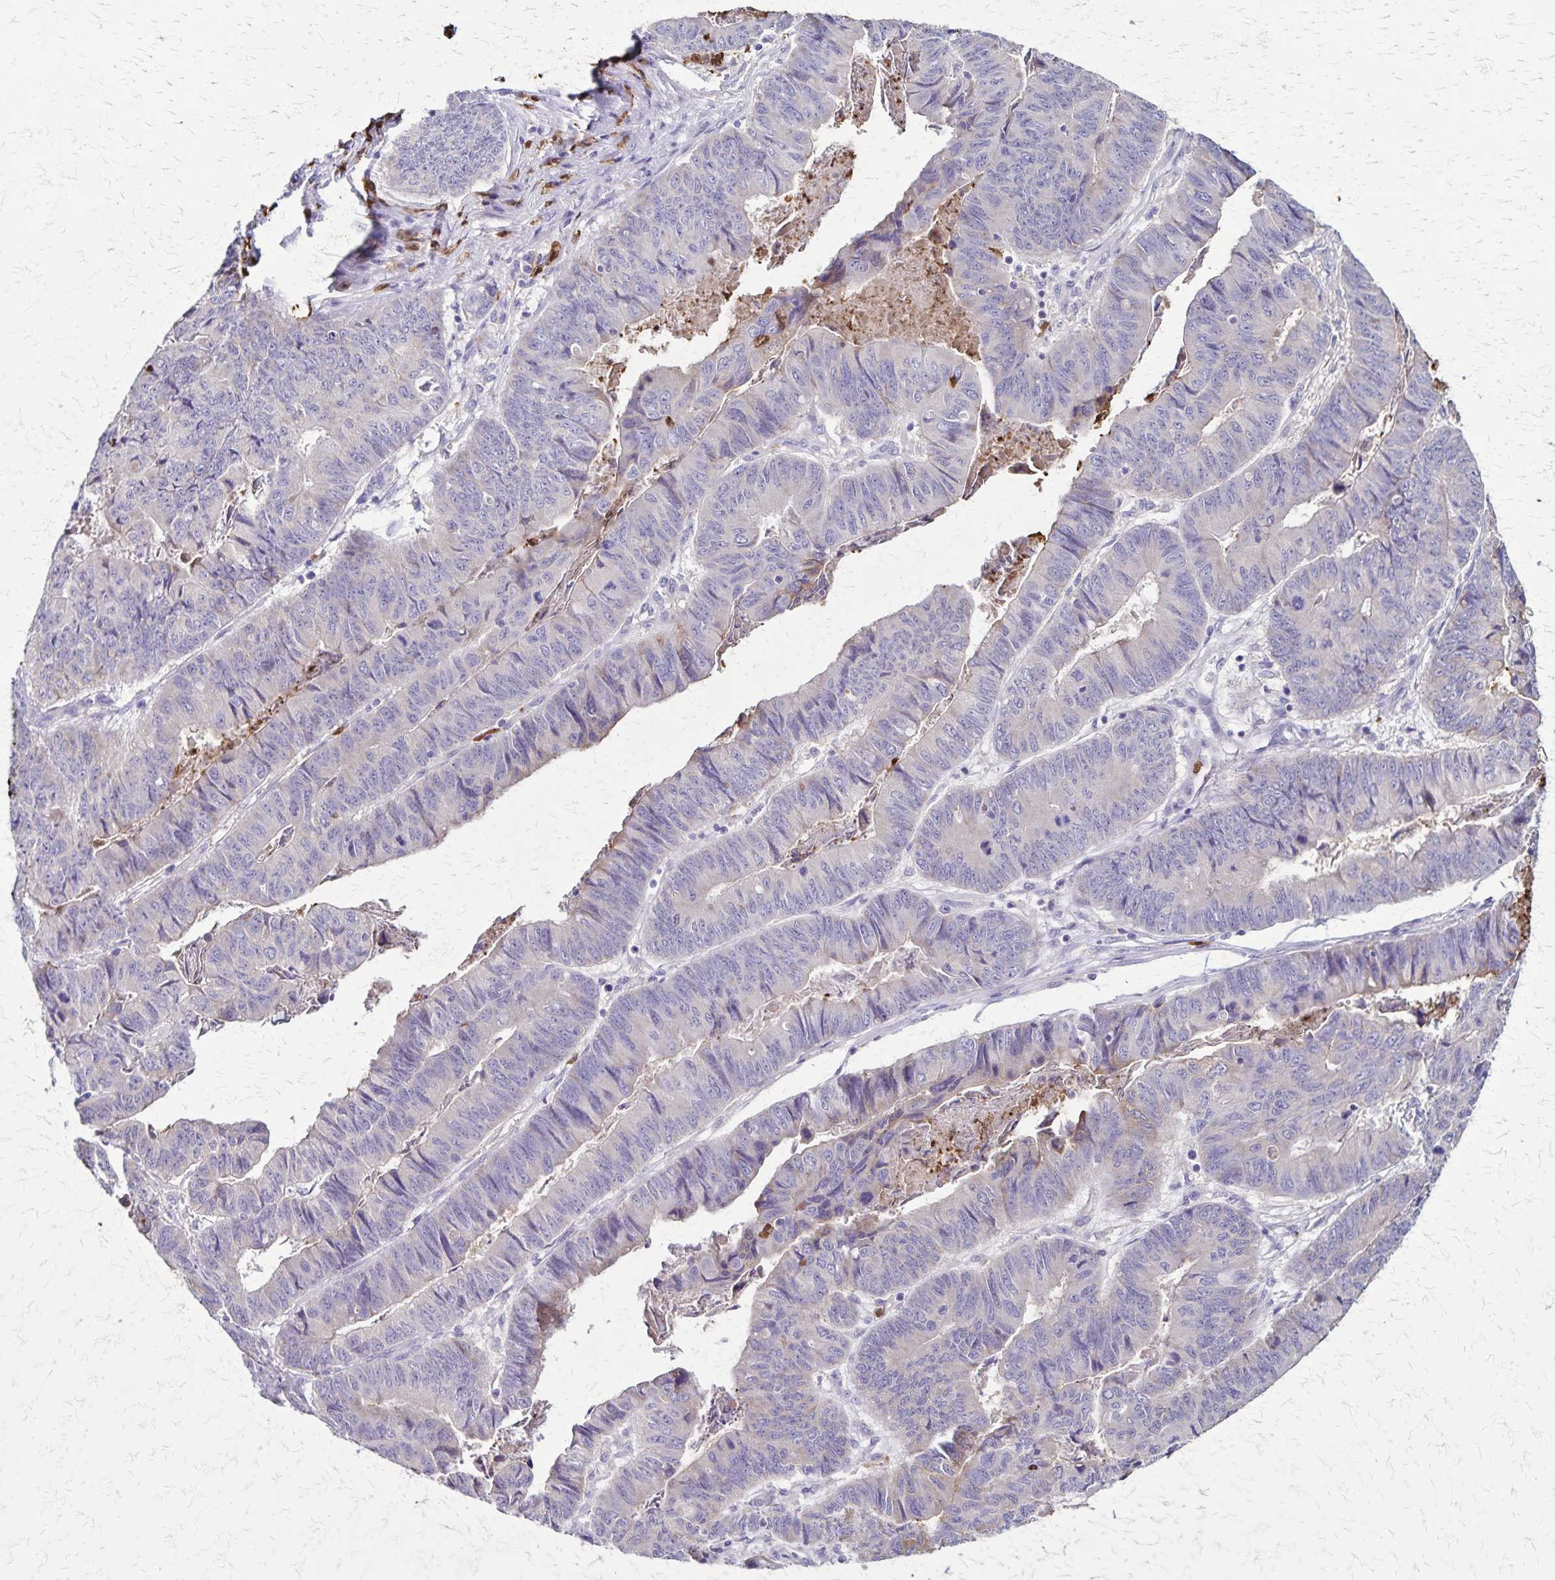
{"staining": {"intensity": "negative", "quantity": "none", "location": "none"}, "tissue": "stomach cancer", "cell_type": "Tumor cells", "image_type": "cancer", "snomed": [{"axis": "morphology", "description": "Adenocarcinoma, NOS"}, {"axis": "topography", "description": "Stomach, lower"}], "caption": "High power microscopy image of an immunohistochemistry (IHC) photomicrograph of stomach adenocarcinoma, revealing no significant staining in tumor cells.", "gene": "ULBP3", "patient": {"sex": "male", "age": 77}}